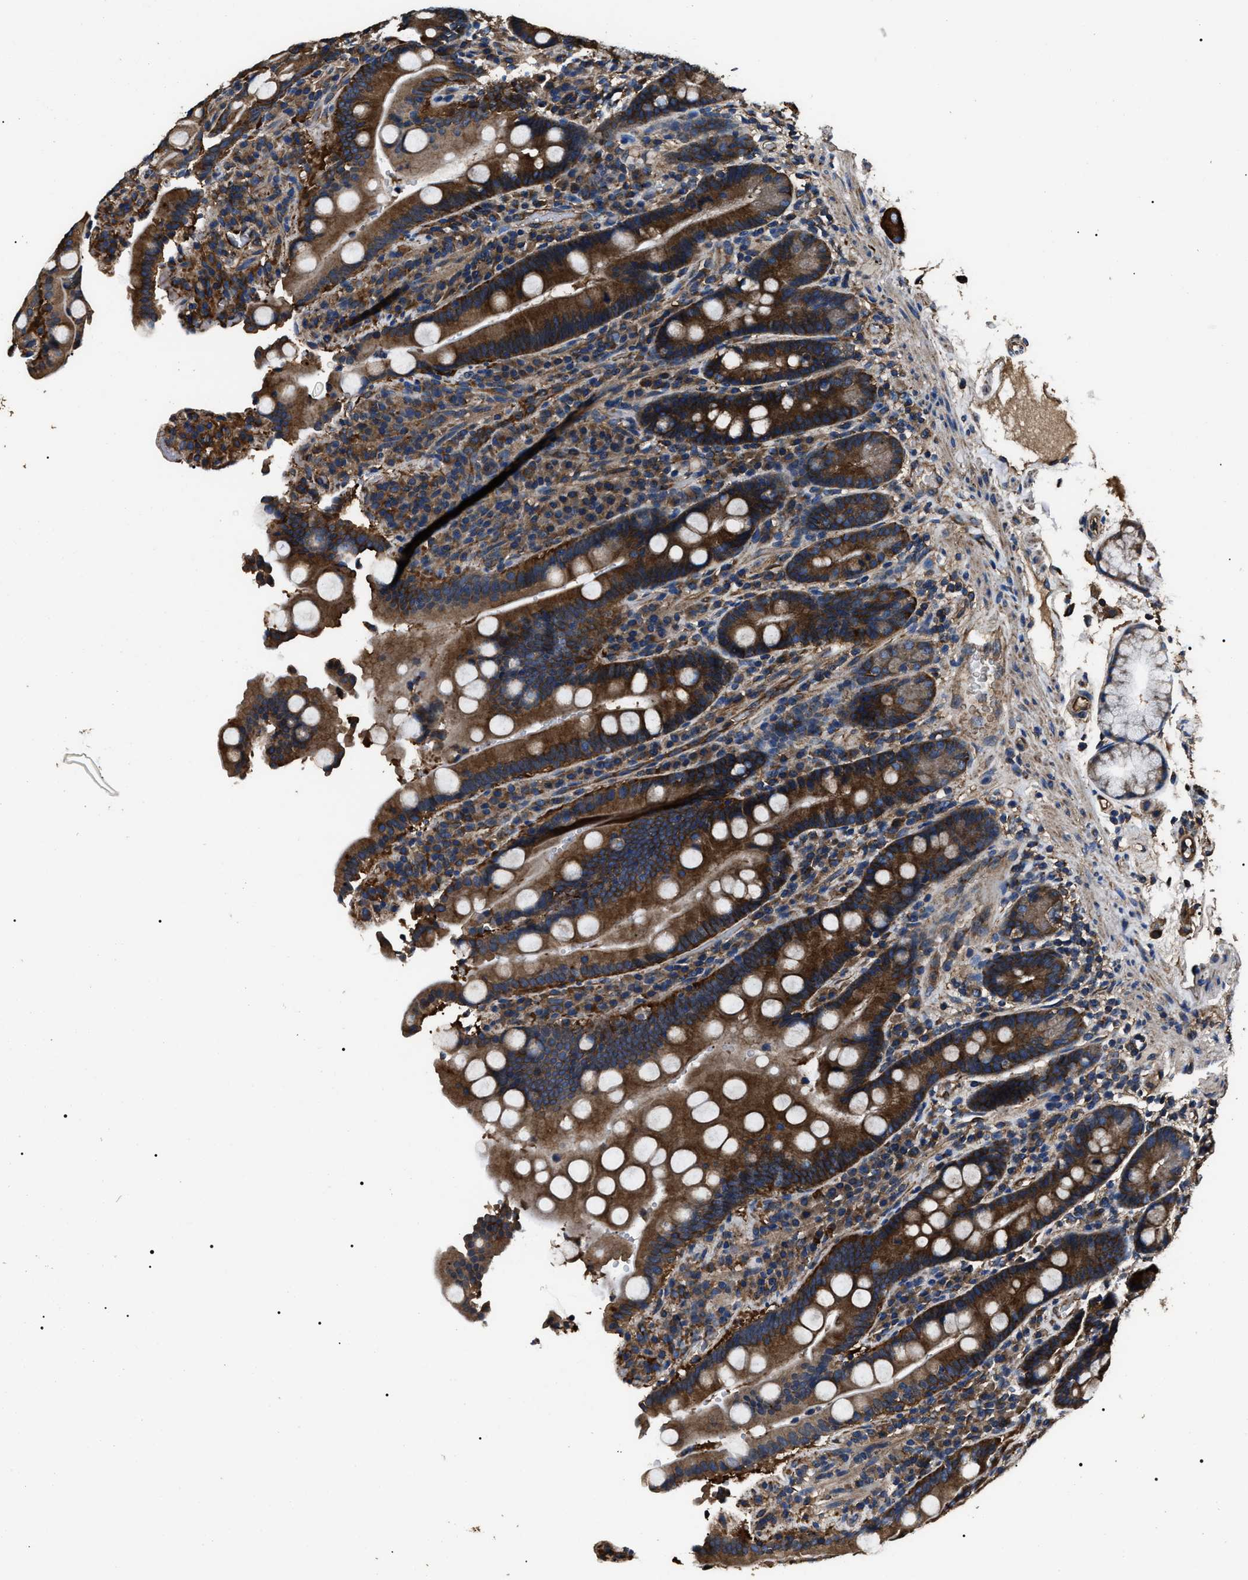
{"staining": {"intensity": "strong", "quantity": ">75%", "location": "cytoplasmic/membranous"}, "tissue": "duodenum", "cell_type": "Glandular cells", "image_type": "normal", "snomed": [{"axis": "morphology", "description": "Normal tissue, NOS"}, {"axis": "topography", "description": "Small intestine, NOS"}], "caption": "High-magnification brightfield microscopy of normal duodenum stained with DAB (brown) and counterstained with hematoxylin (blue). glandular cells exhibit strong cytoplasmic/membranous expression is present in about>75% of cells.", "gene": "HSCB", "patient": {"sex": "female", "age": 71}}